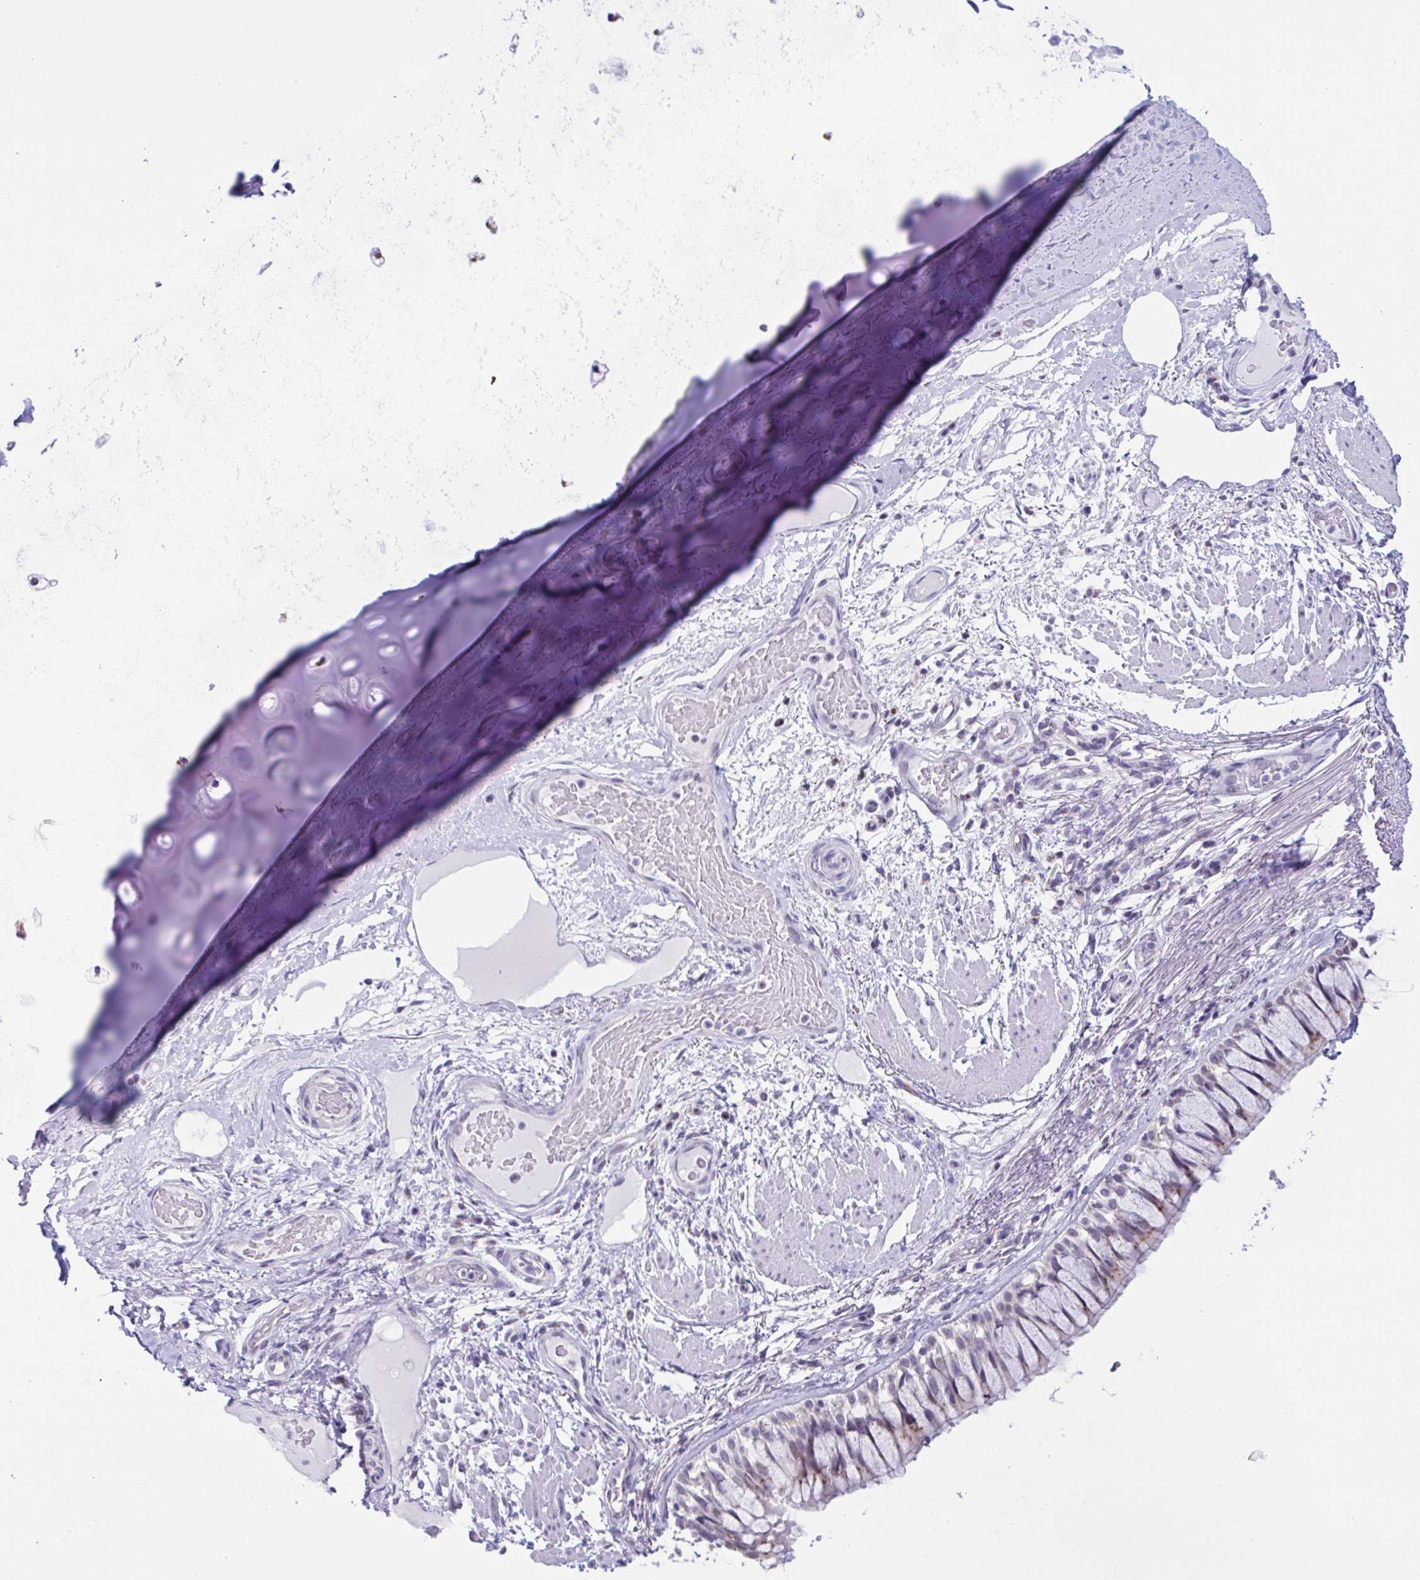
{"staining": {"intensity": "negative", "quantity": "none", "location": "none"}, "tissue": "adipose tissue", "cell_type": "Adipocytes", "image_type": "normal", "snomed": [{"axis": "morphology", "description": "Normal tissue, NOS"}, {"axis": "topography", "description": "Cartilage tissue"}, {"axis": "topography", "description": "Bronchus"}], "caption": "Histopathology image shows no protein positivity in adipocytes of benign adipose tissue.", "gene": "SCLY", "patient": {"sex": "male", "age": 64}}